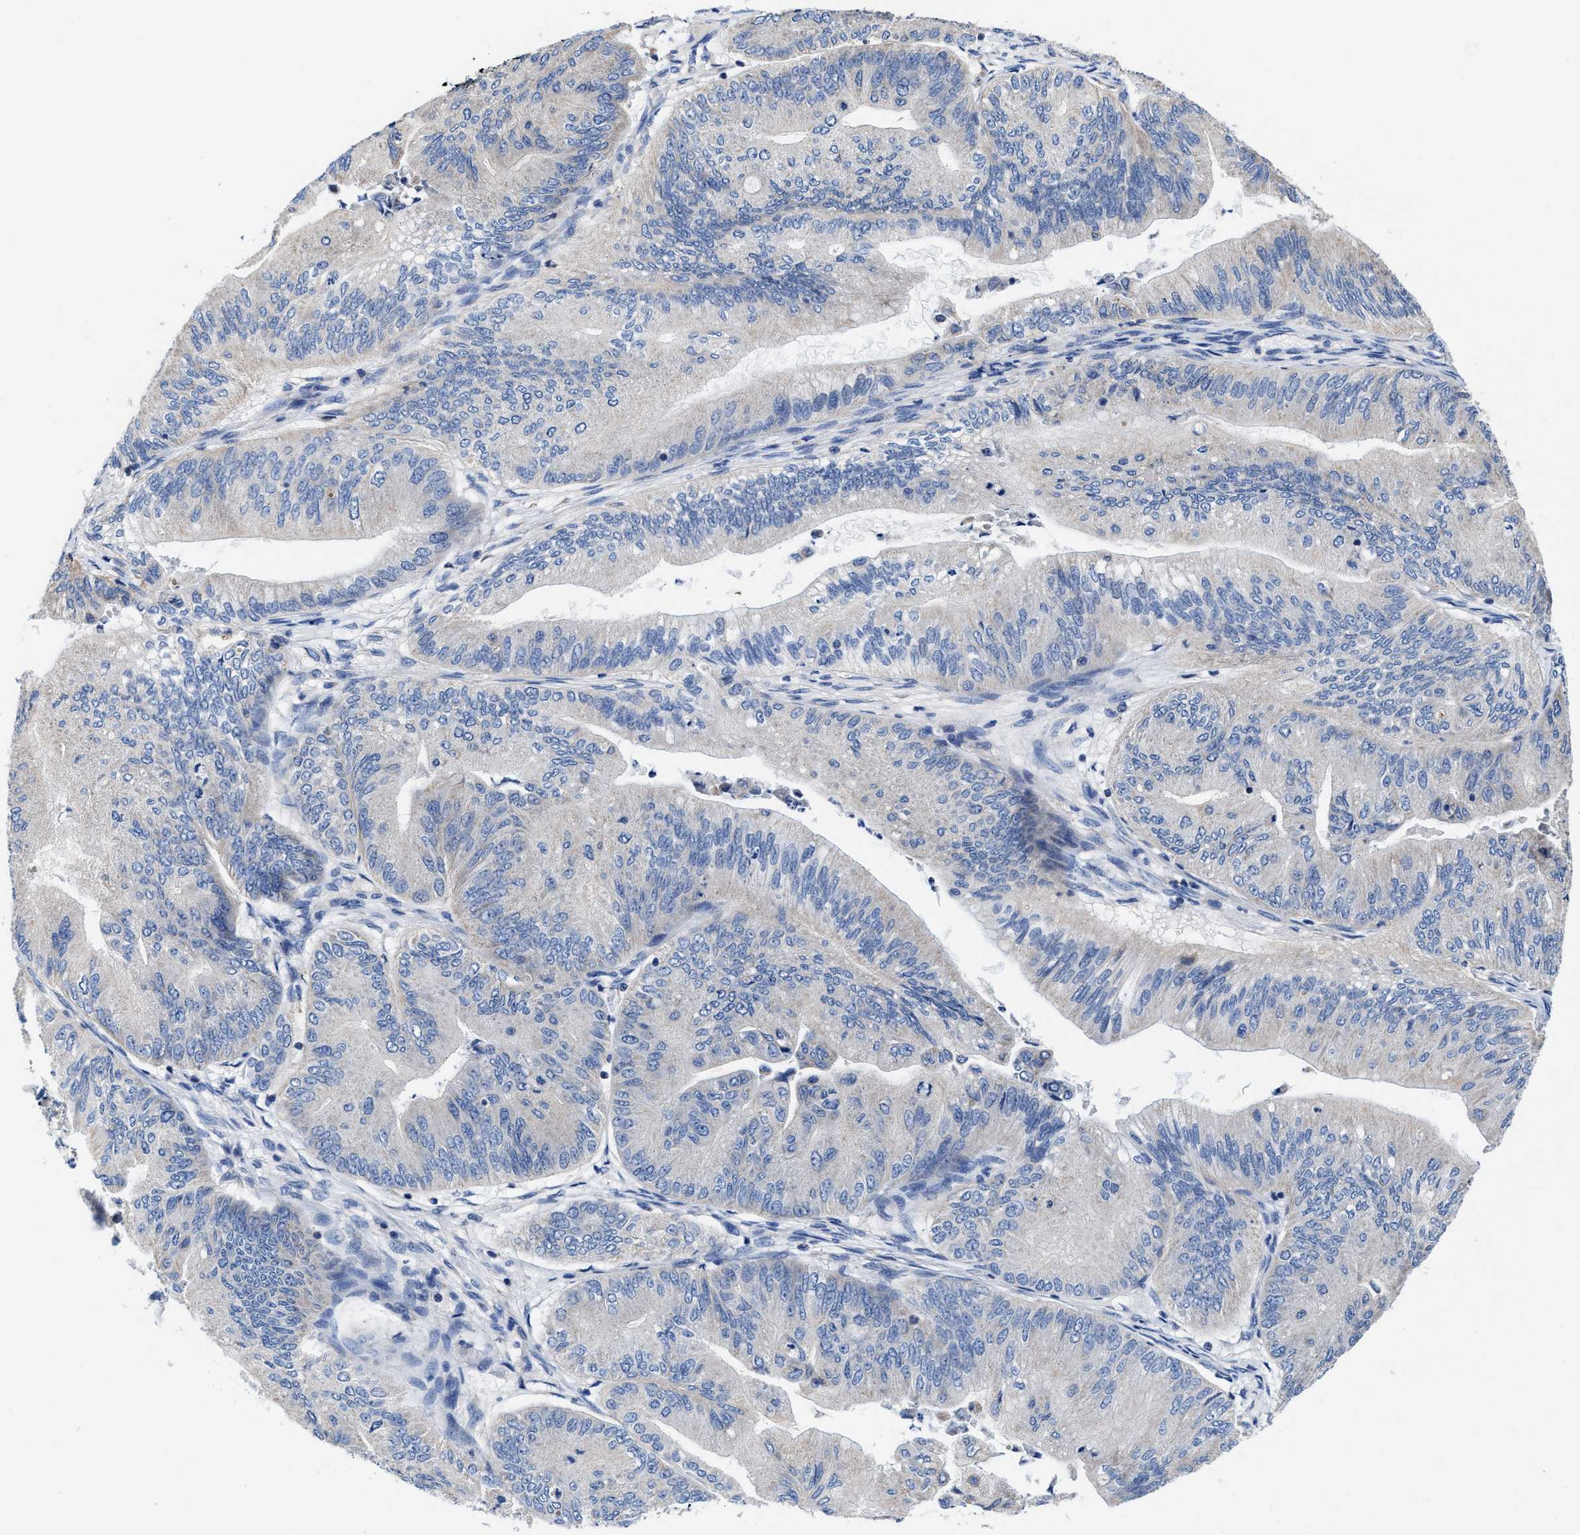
{"staining": {"intensity": "negative", "quantity": "none", "location": "none"}, "tissue": "ovarian cancer", "cell_type": "Tumor cells", "image_type": "cancer", "snomed": [{"axis": "morphology", "description": "Cystadenocarcinoma, mucinous, NOS"}, {"axis": "topography", "description": "Ovary"}], "caption": "DAB immunohistochemical staining of ovarian mucinous cystadenocarcinoma exhibits no significant staining in tumor cells.", "gene": "TMEM30A", "patient": {"sex": "female", "age": 61}}